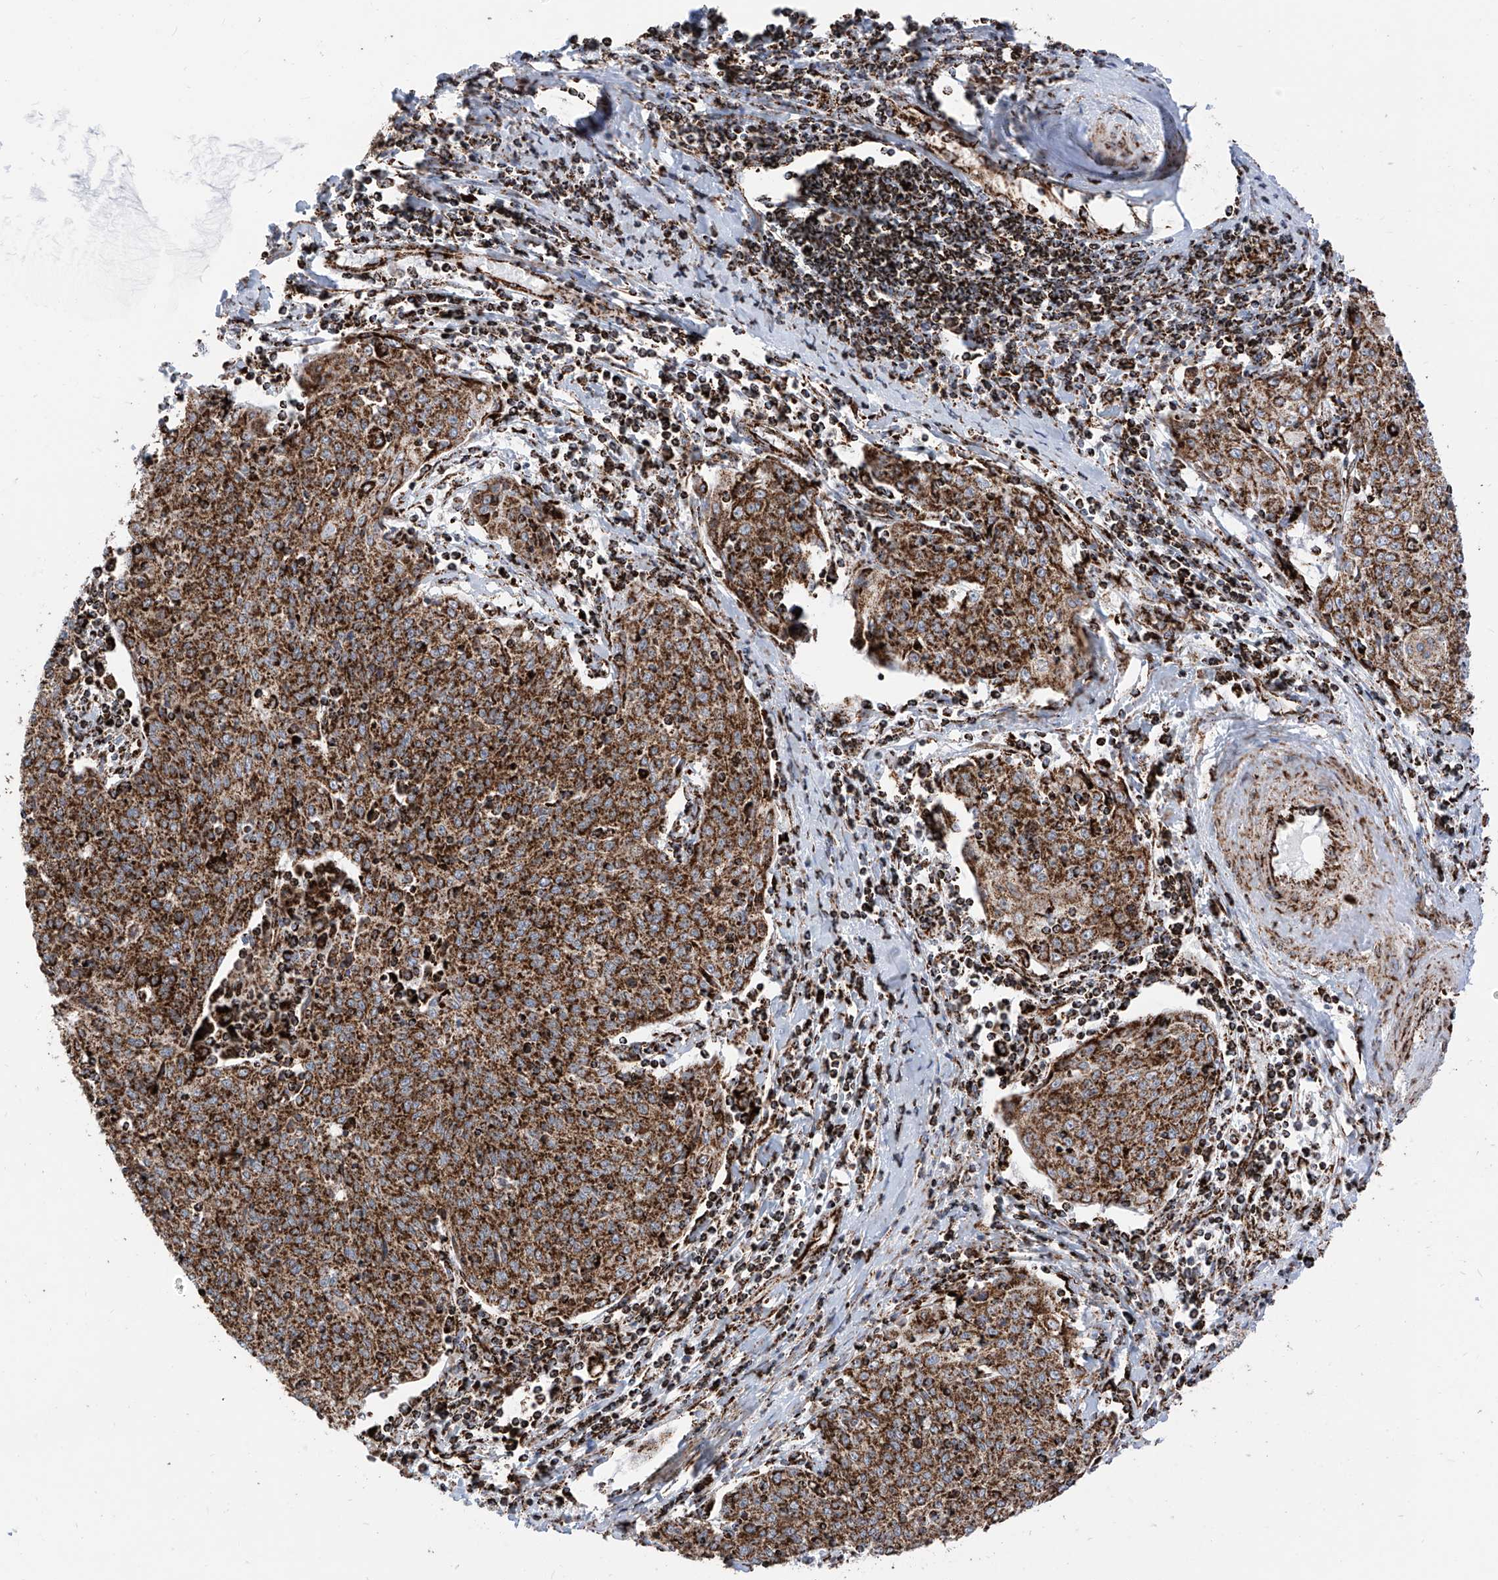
{"staining": {"intensity": "strong", "quantity": ">75%", "location": "cytoplasmic/membranous"}, "tissue": "cervical cancer", "cell_type": "Tumor cells", "image_type": "cancer", "snomed": [{"axis": "morphology", "description": "Squamous cell carcinoma, NOS"}, {"axis": "topography", "description": "Cervix"}], "caption": "Cervical cancer was stained to show a protein in brown. There is high levels of strong cytoplasmic/membranous positivity in approximately >75% of tumor cells. (IHC, brightfield microscopy, high magnification).", "gene": "COX5B", "patient": {"sex": "female", "age": 48}}